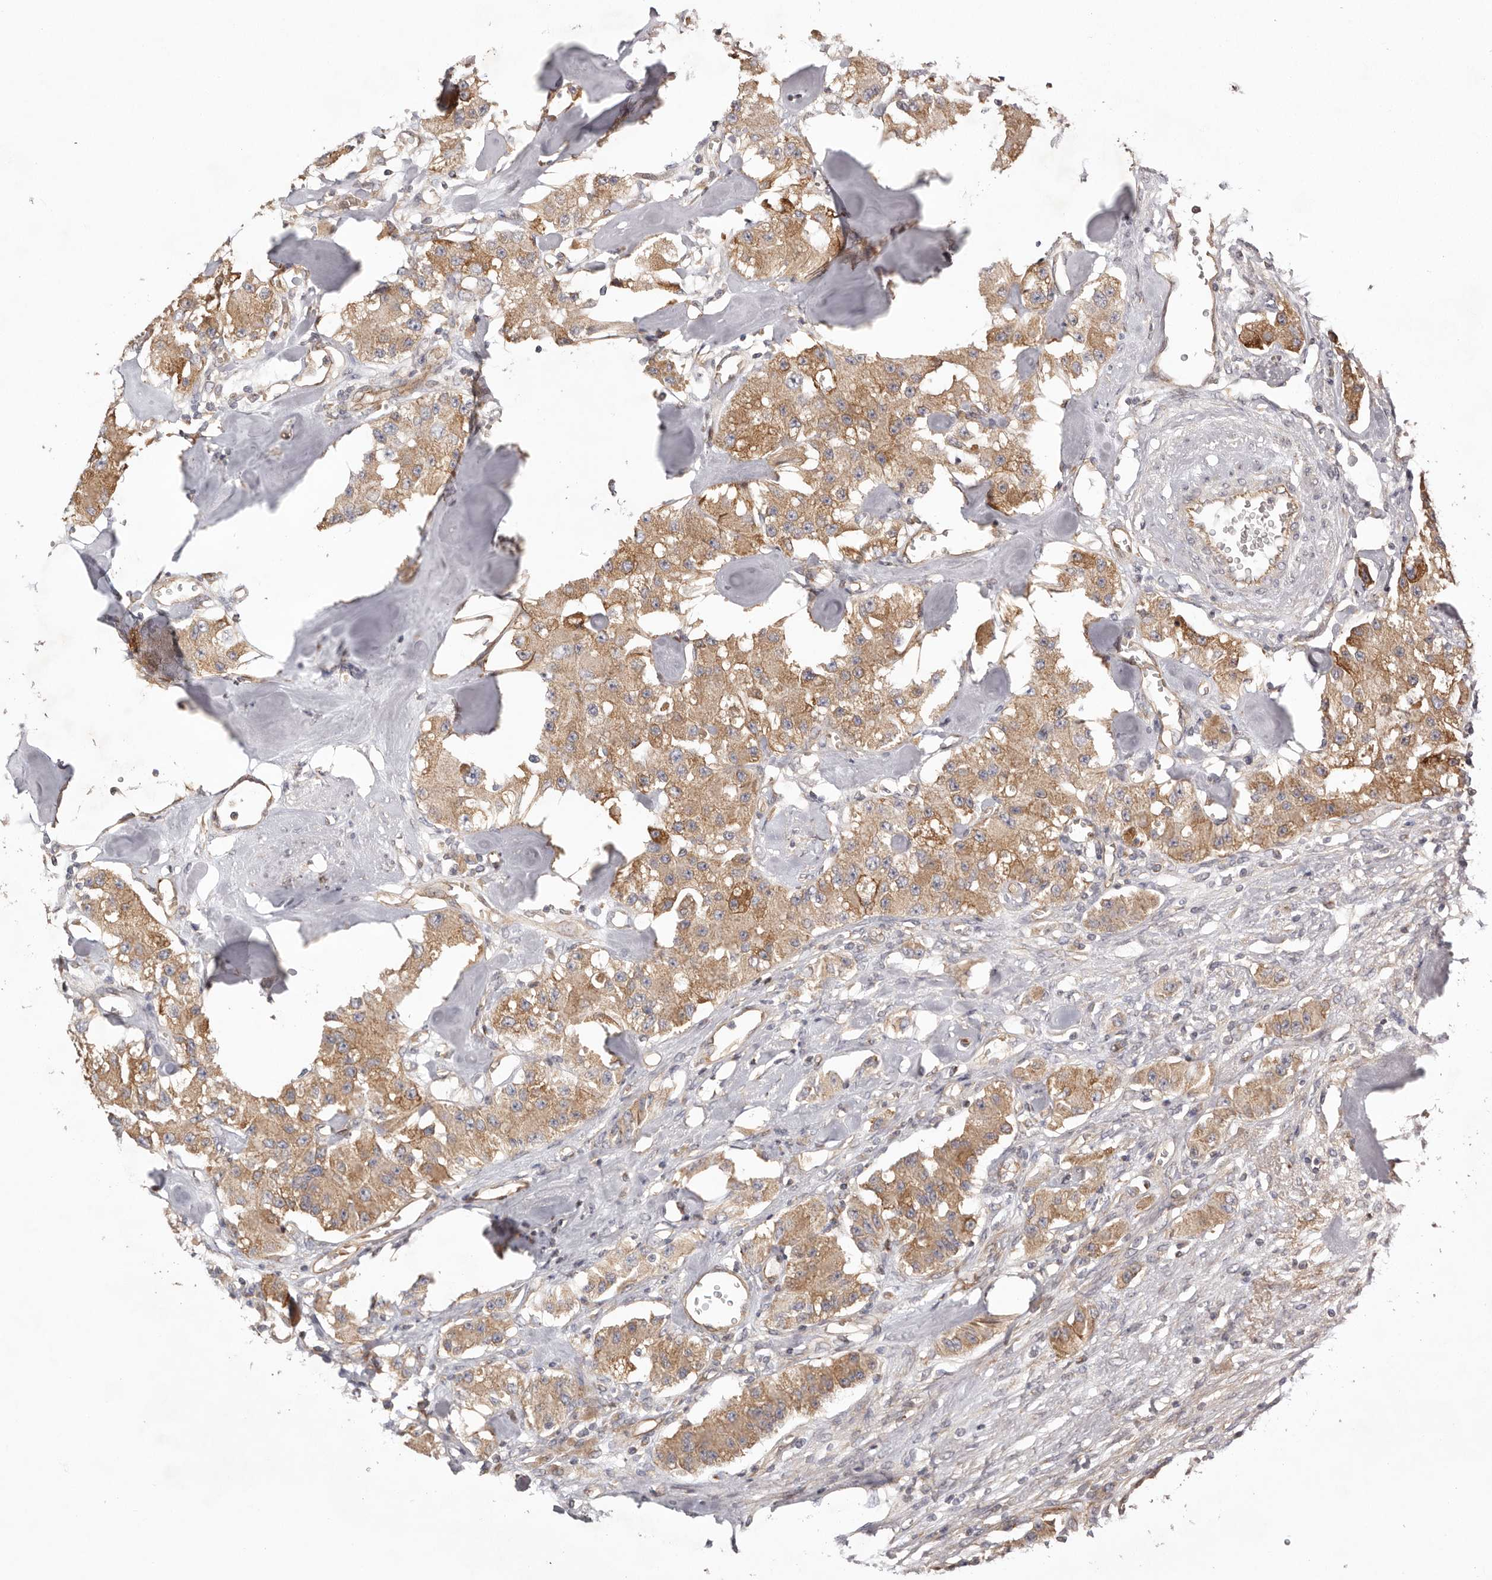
{"staining": {"intensity": "moderate", "quantity": ">75%", "location": "cytoplasmic/membranous"}, "tissue": "carcinoid", "cell_type": "Tumor cells", "image_type": "cancer", "snomed": [{"axis": "morphology", "description": "Carcinoid, malignant, NOS"}, {"axis": "topography", "description": "Pancreas"}], "caption": "An image showing moderate cytoplasmic/membranous positivity in about >75% of tumor cells in carcinoid, as visualized by brown immunohistochemical staining.", "gene": "UBR2", "patient": {"sex": "male", "age": 41}}